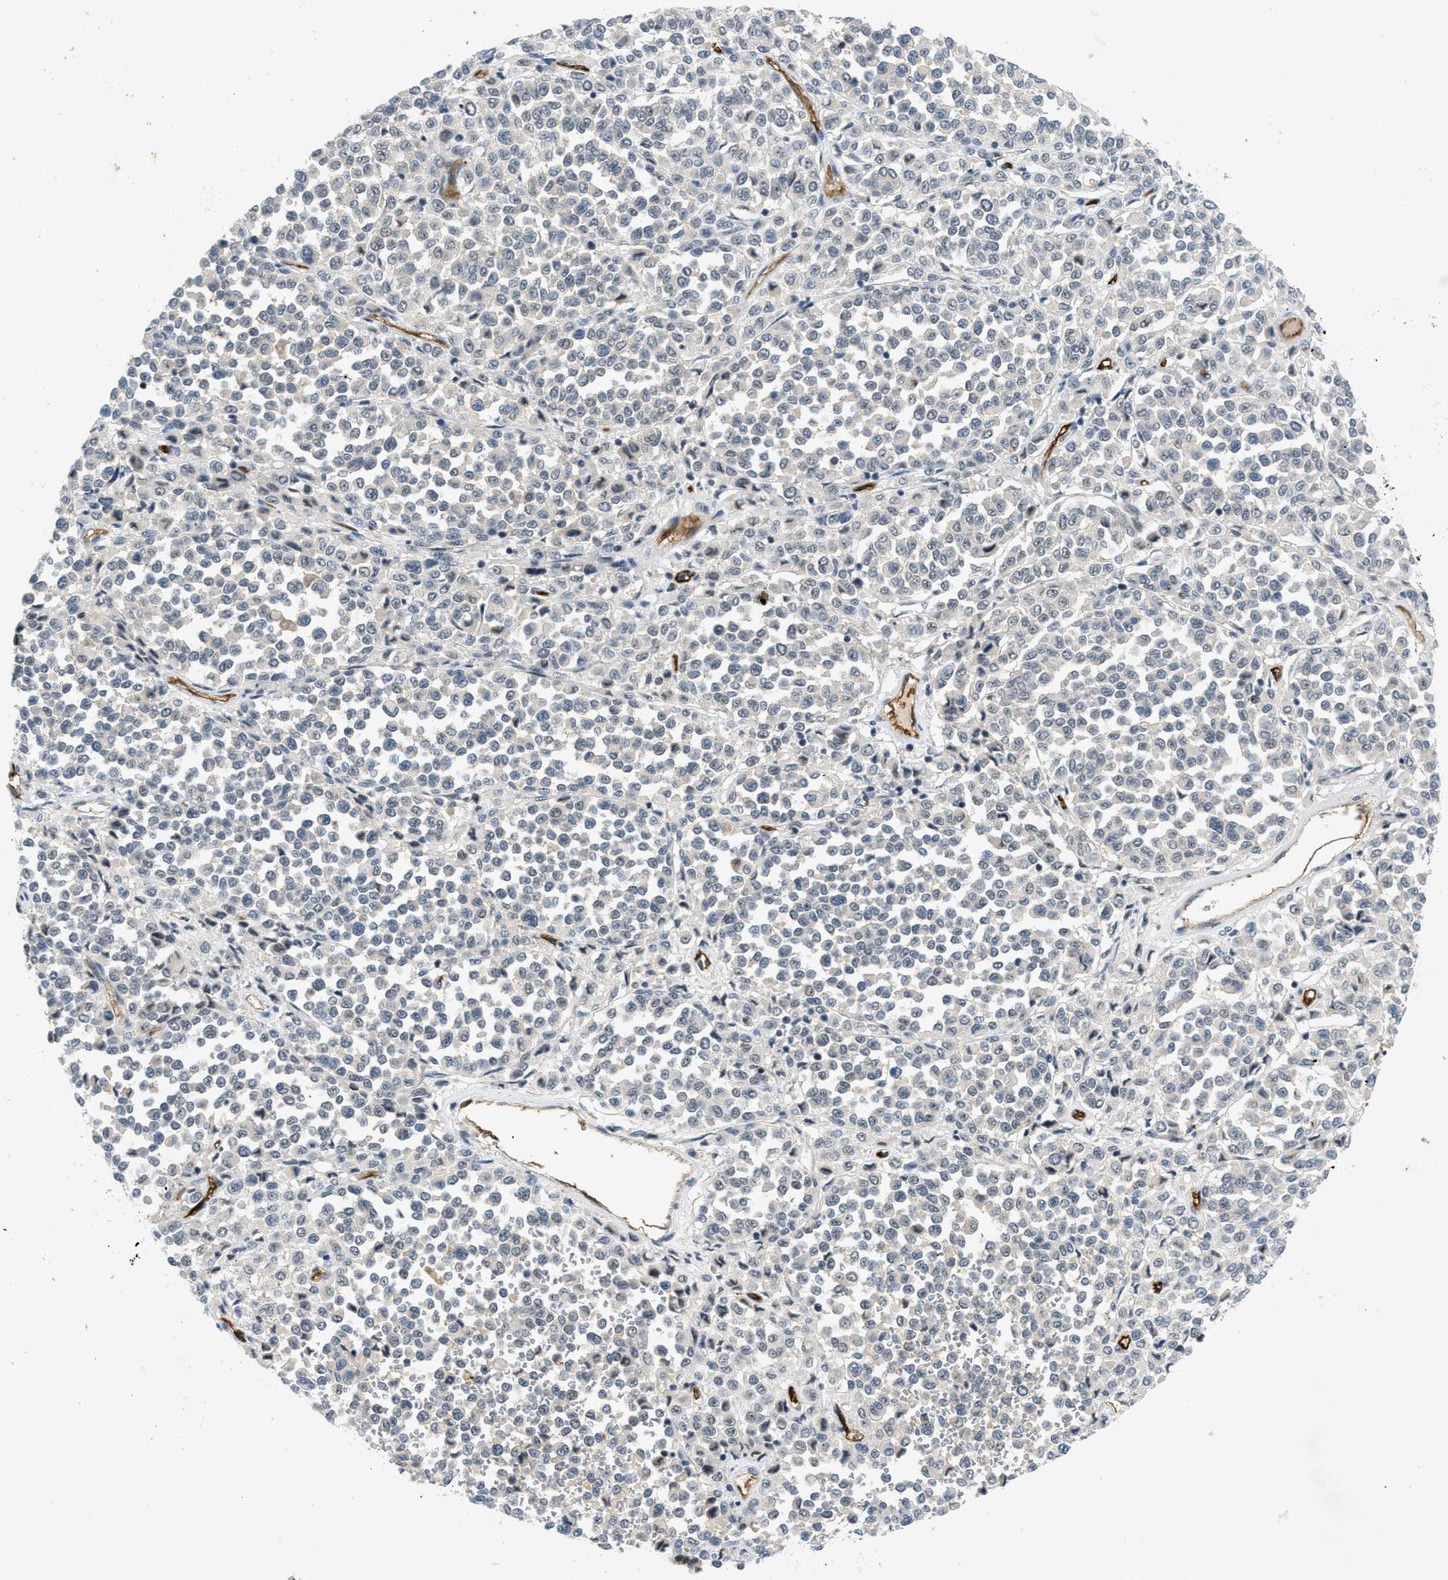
{"staining": {"intensity": "negative", "quantity": "none", "location": "none"}, "tissue": "melanoma", "cell_type": "Tumor cells", "image_type": "cancer", "snomed": [{"axis": "morphology", "description": "Malignant melanoma, Metastatic site"}, {"axis": "topography", "description": "Pancreas"}], "caption": "Image shows no protein positivity in tumor cells of melanoma tissue.", "gene": "SLCO2A1", "patient": {"sex": "female", "age": 30}}